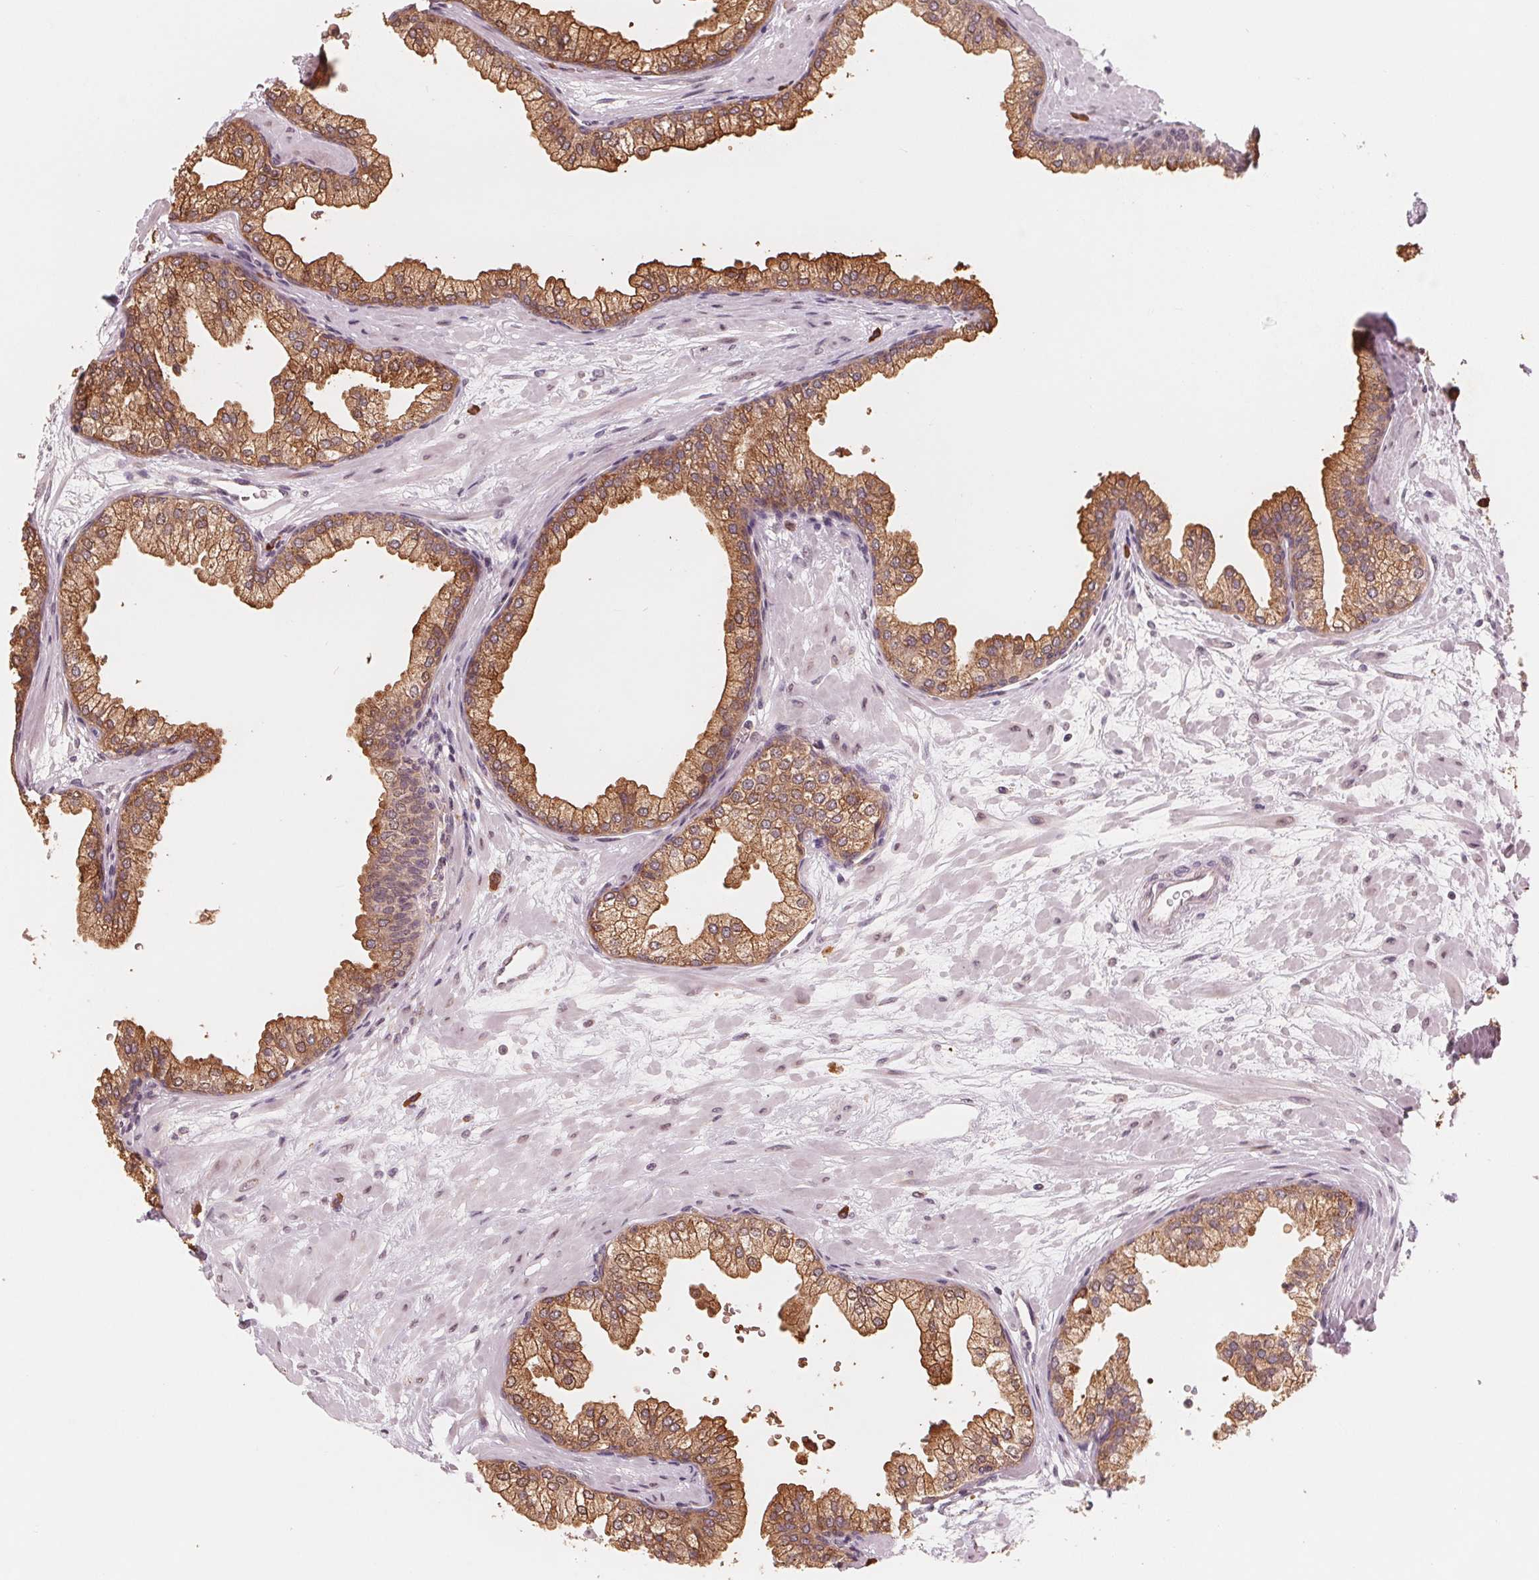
{"staining": {"intensity": "strong", "quantity": "25%-75%", "location": "cytoplasmic/membranous"}, "tissue": "prostate", "cell_type": "Glandular cells", "image_type": "normal", "snomed": [{"axis": "morphology", "description": "Normal tissue, NOS"}, {"axis": "topography", "description": "Prostate"}, {"axis": "topography", "description": "Peripheral nerve tissue"}], "caption": "IHC of benign prostate demonstrates high levels of strong cytoplasmic/membranous expression in approximately 25%-75% of glandular cells.", "gene": "GIGYF2", "patient": {"sex": "male", "age": 61}}